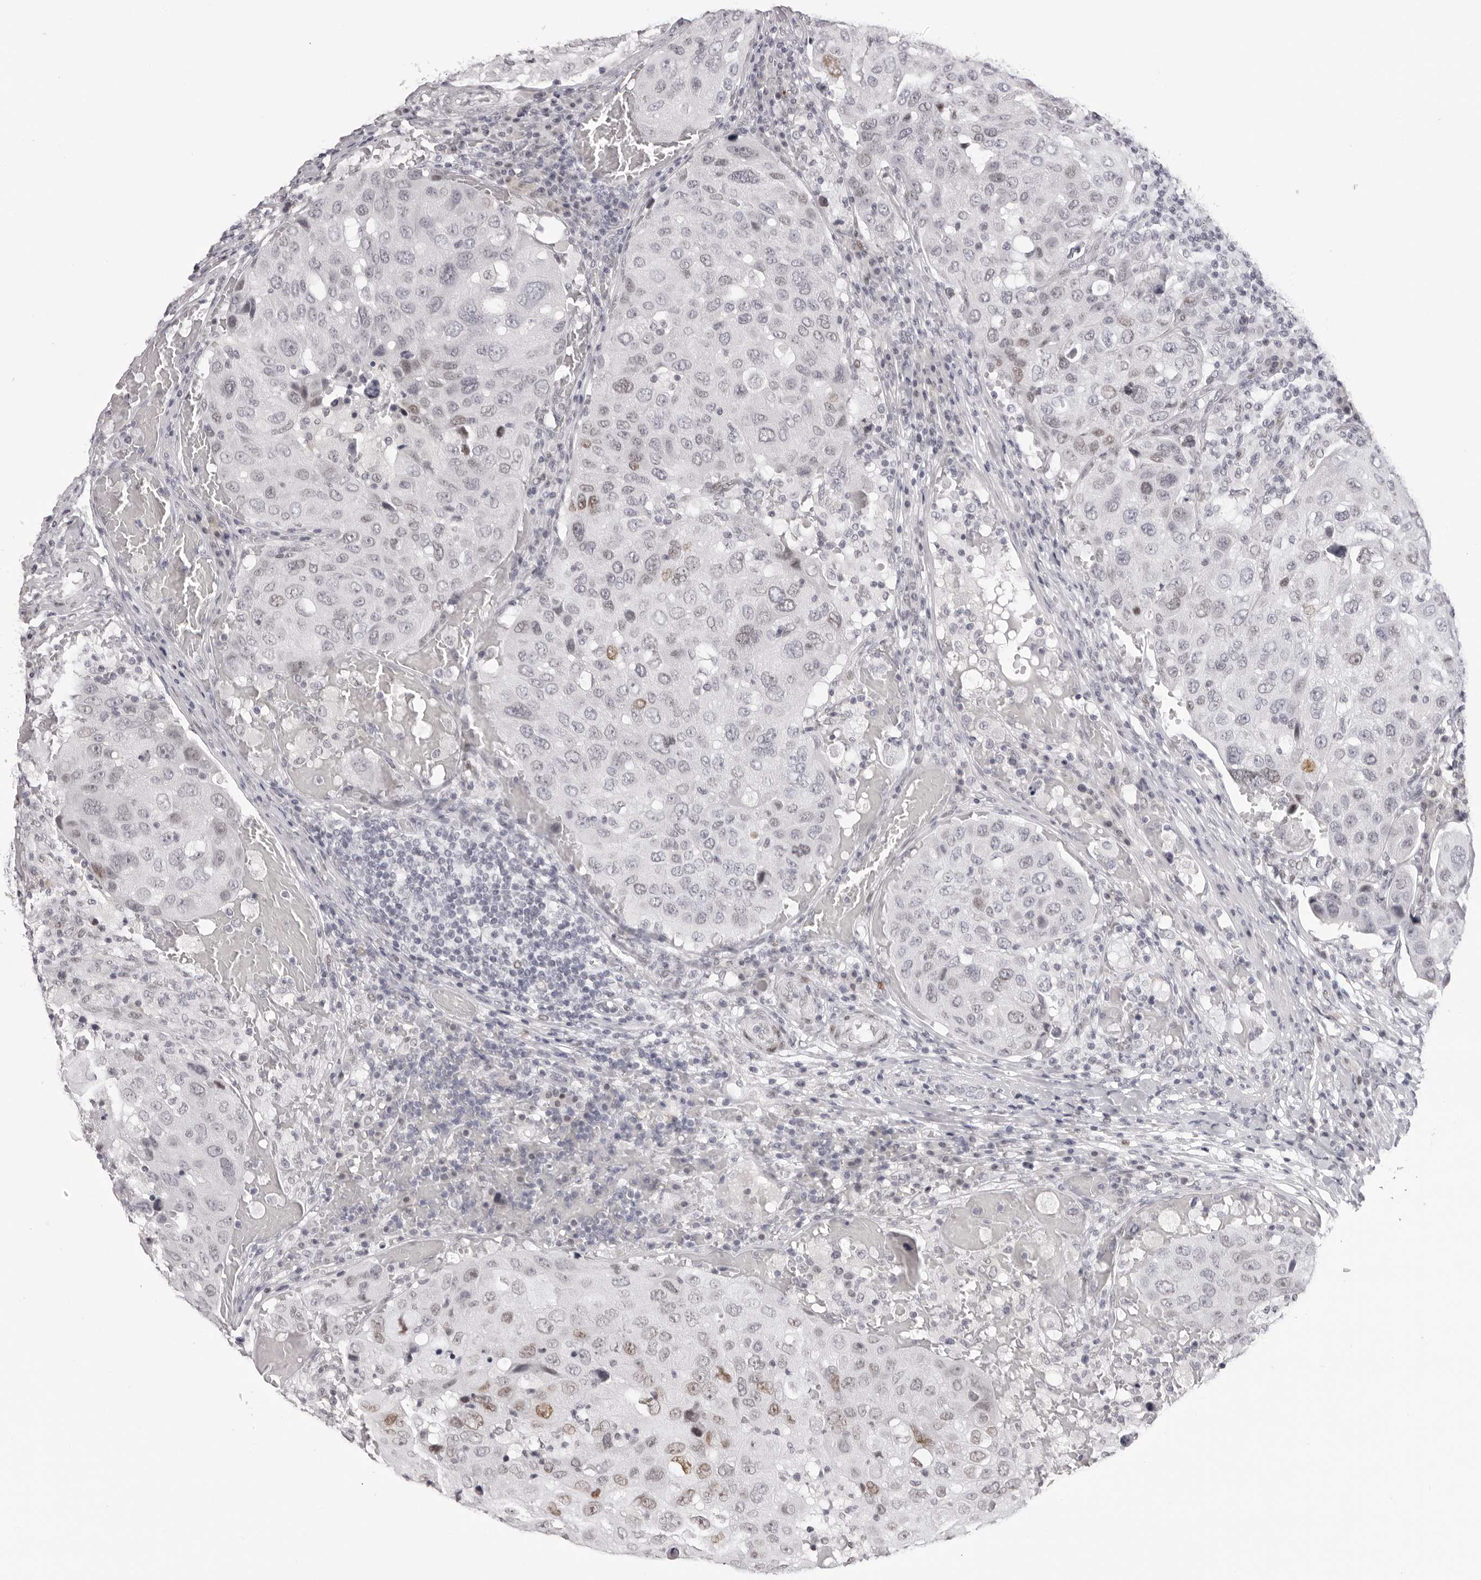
{"staining": {"intensity": "weak", "quantity": "<25%", "location": "nuclear"}, "tissue": "urothelial cancer", "cell_type": "Tumor cells", "image_type": "cancer", "snomed": [{"axis": "morphology", "description": "Urothelial carcinoma, High grade"}, {"axis": "topography", "description": "Lymph node"}, {"axis": "topography", "description": "Urinary bladder"}], "caption": "DAB (3,3'-diaminobenzidine) immunohistochemical staining of urothelial carcinoma (high-grade) exhibits no significant positivity in tumor cells.", "gene": "MAFK", "patient": {"sex": "male", "age": 51}}